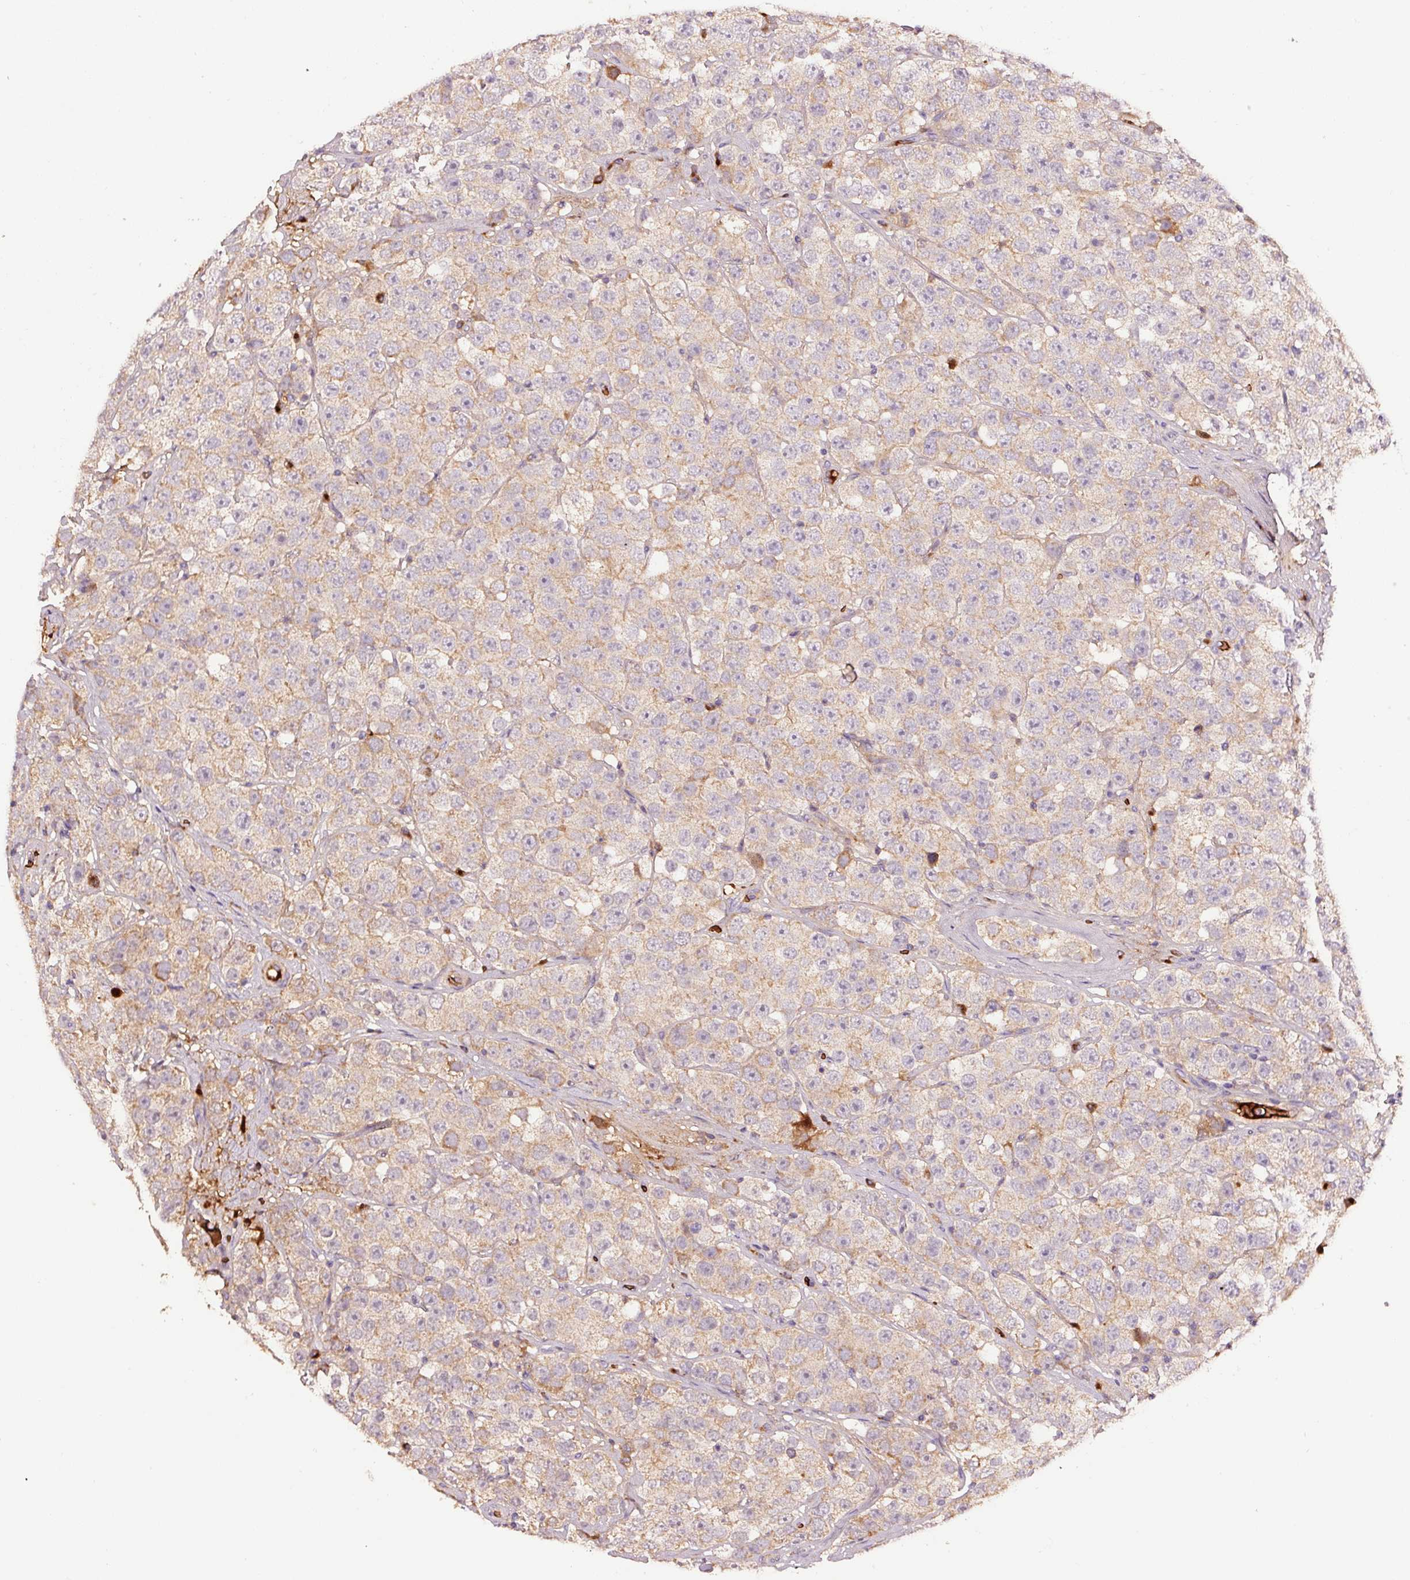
{"staining": {"intensity": "weak", "quantity": ">75%", "location": "cytoplasmic/membranous"}, "tissue": "testis cancer", "cell_type": "Tumor cells", "image_type": "cancer", "snomed": [{"axis": "morphology", "description": "Seminoma, NOS"}, {"axis": "topography", "description": "Testis"}], "caption": "The image demonstrates a brown stain indicating the presence of a protein in the cytoplasmic/membranous of tumor cells in testis cancer (seminoma).", "gene": "PGLYRP2", "patient": {"sex": "male", "age": 28}}